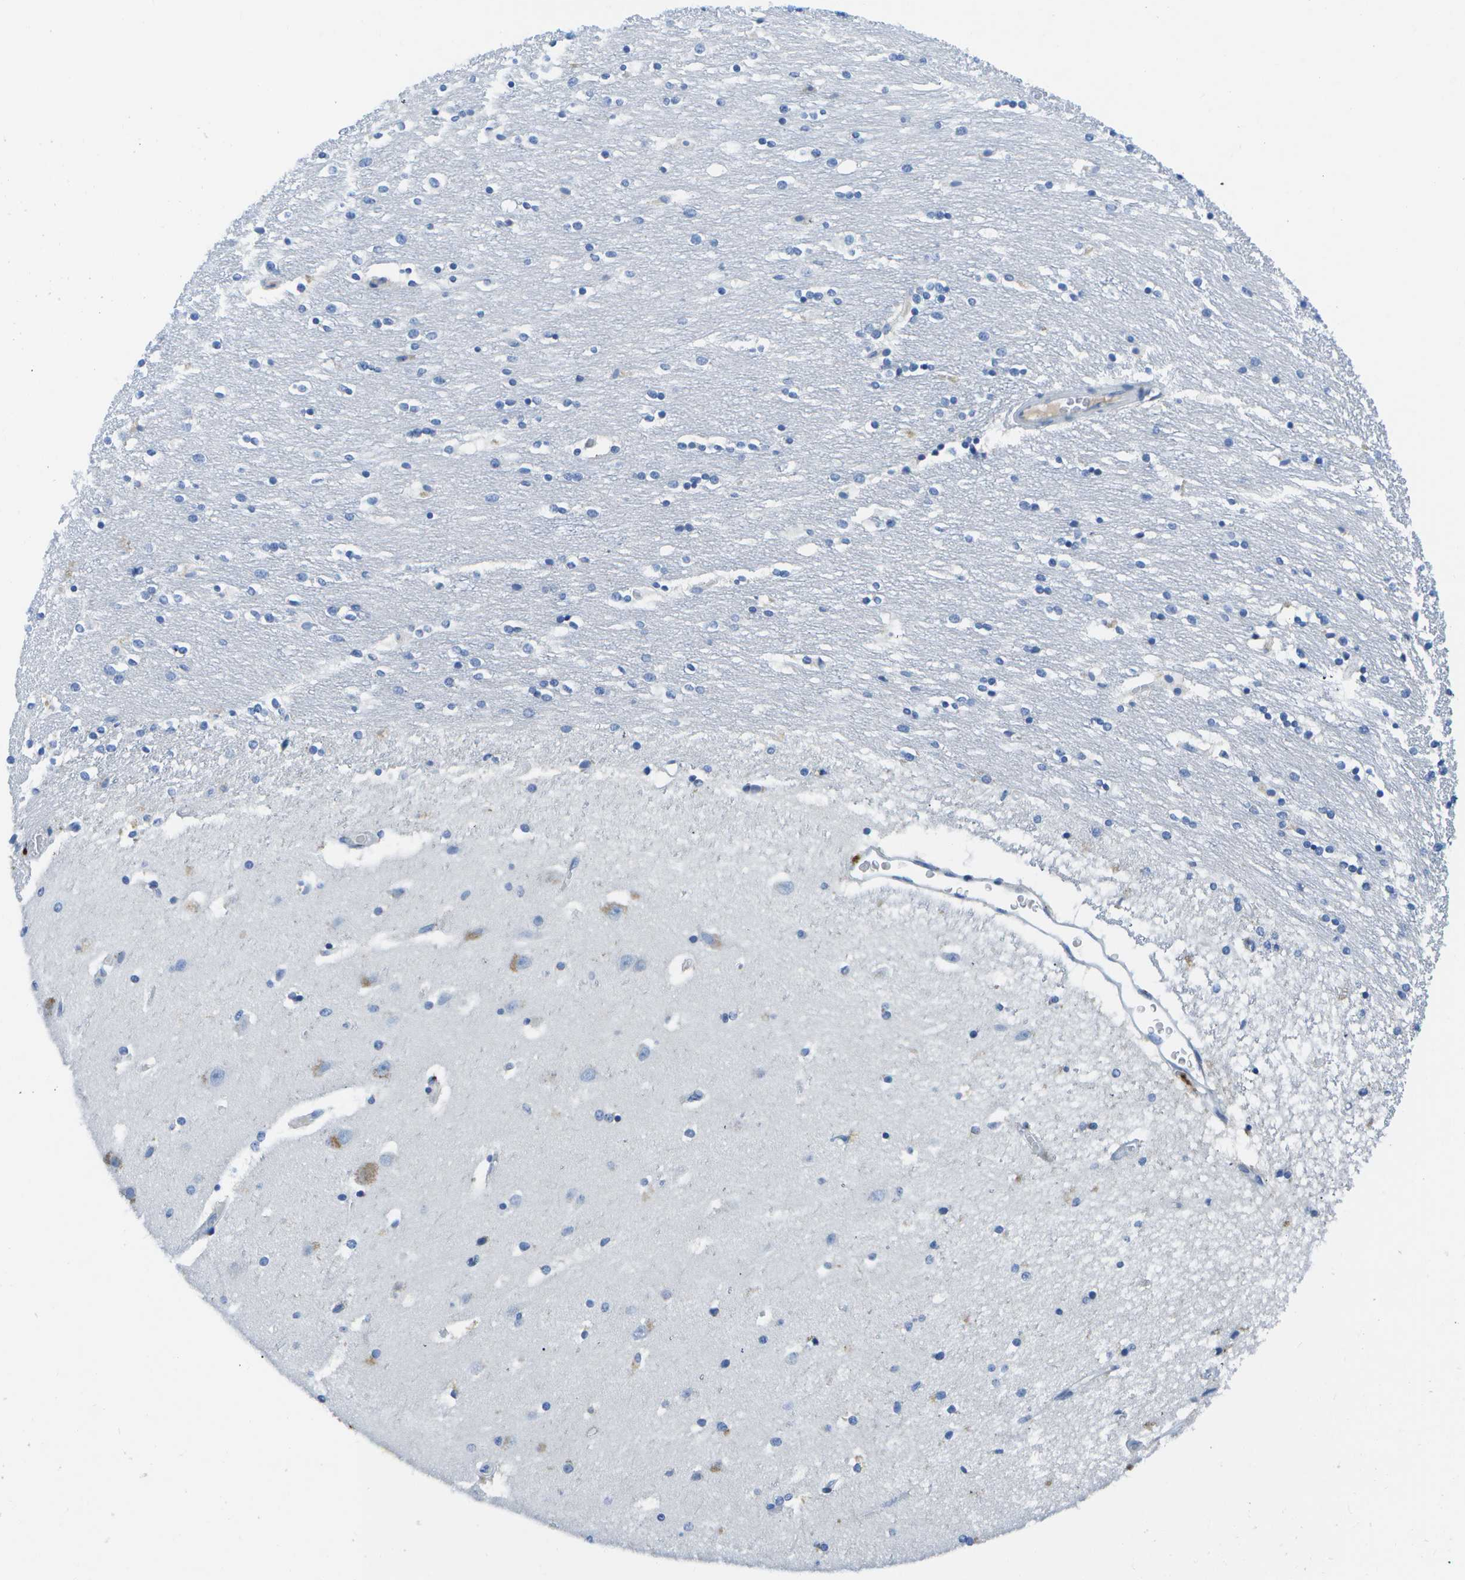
{"staining": {"intensity": "negative", "quantity": "none", "location": "none"}, "tissue": "caudate", "cell_type": "Glial cells", "image_type": "normal", "snomed": [{"axis": "morphology", "description": "Normal tissue, NOS"}, {"axis": "topography", "description": "Lateral ventricle wall"}], "caption": "This micrograph is of normal caudate stained with immunohistochemistry to label a protein in brown with the nuclei are counter-stained blue. There is no expression in glial cells. Brightfield microscopy of immunohistochemistry stained with DAB (3,3'-diaminobenzidine) (brown) and hematoxylin (blue), captured at high magnification.", "gene": "MS4A1", "patient": {"sex": "female", "age": 54}}